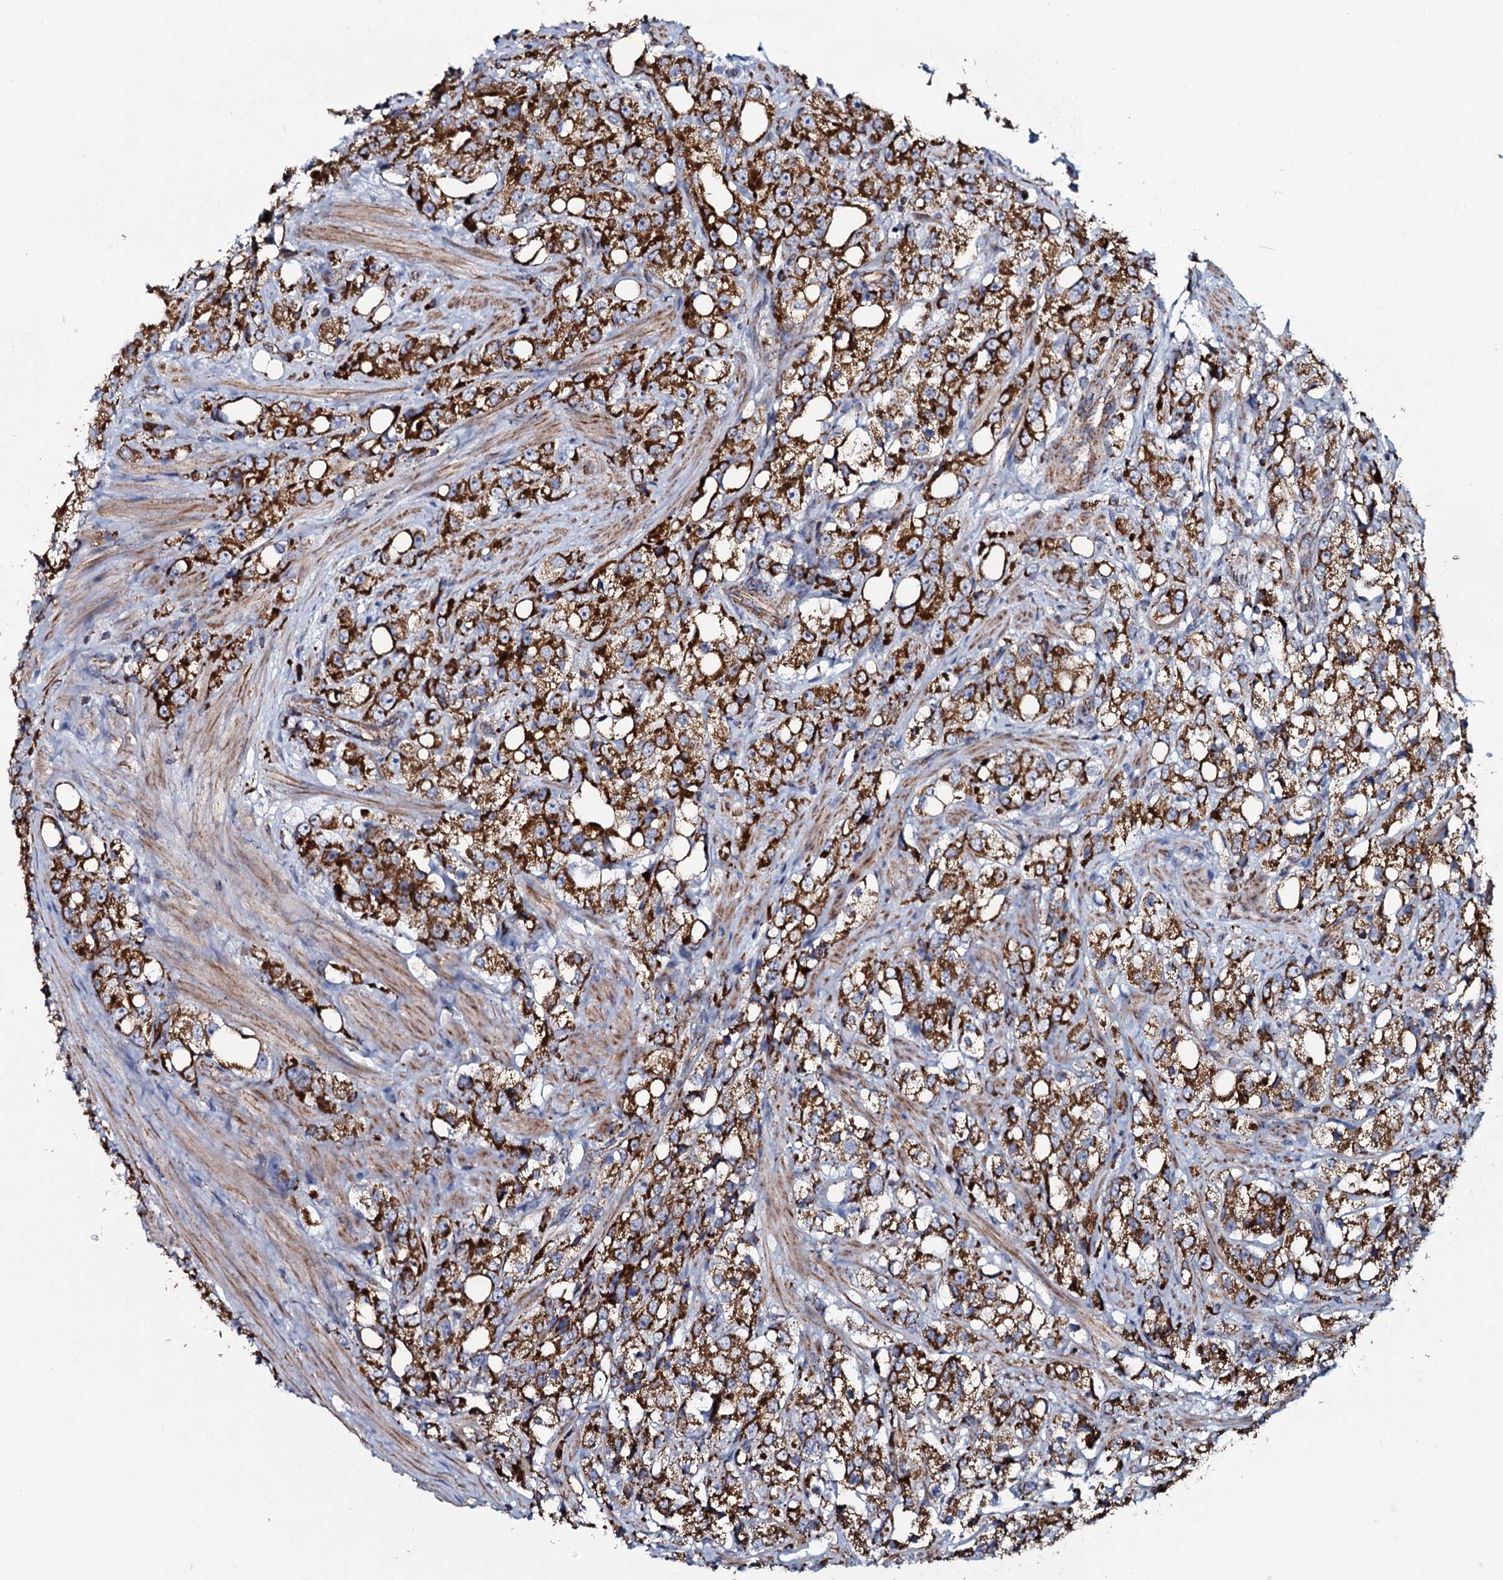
{"staining": {"intensity": "strong", "quantity": ">75%", "location": "cytoplasmic/membranous"}, "tissue": "prostate cancer", "cell_type": "Tumor cells", "image_type": "cancer", "snomed": [{"axis": "morphology", "description": "Adenocarcinoma, NOS"}, {"axis": "topography", "description": "Prostate"}], "caption": "Prostate cancer was stained to show a protein in brown. There is high levels of strong cytoplasmic/membranous expression in approximately >75% of tumor cells.", "gene": "EVC2", "patient": {"sex": "male", "age": 79}}